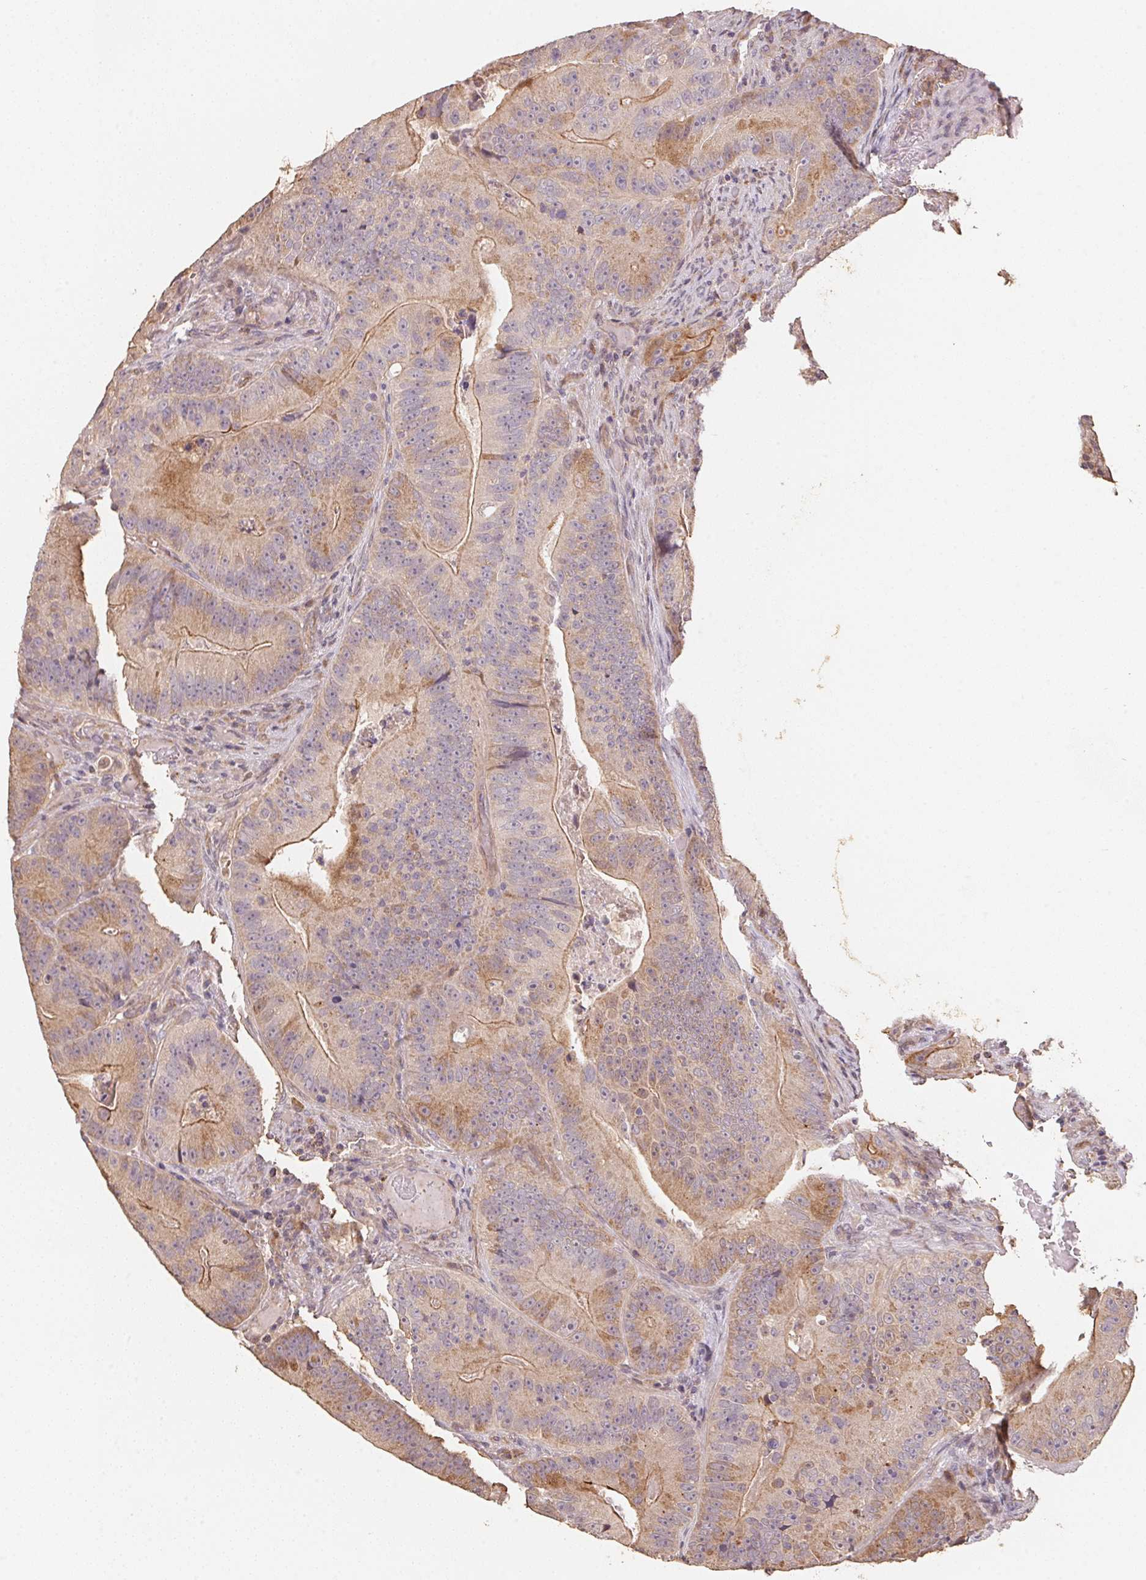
{"staining": {"intensity": "moderate", "quantity": "25%-75%", "location": "cytoplasmic/membranous"}, "tissue": "colorectal cancer", "cell_type": "Tumor cells", "image_type": "cancer", "snomed": [{"axis": "morphology", "description": "Adenocarcinoma, NOS"}, {"axis": "topography", "description": "Colon"}], "caption": "Tumor cells show moderate cytoplasmic/membranous staining in approximately 25%-75% of cells in adenocarcinoma (colorectal).", "gene": "TMEM222", "patient": {"sex": "female", "age": 86}}